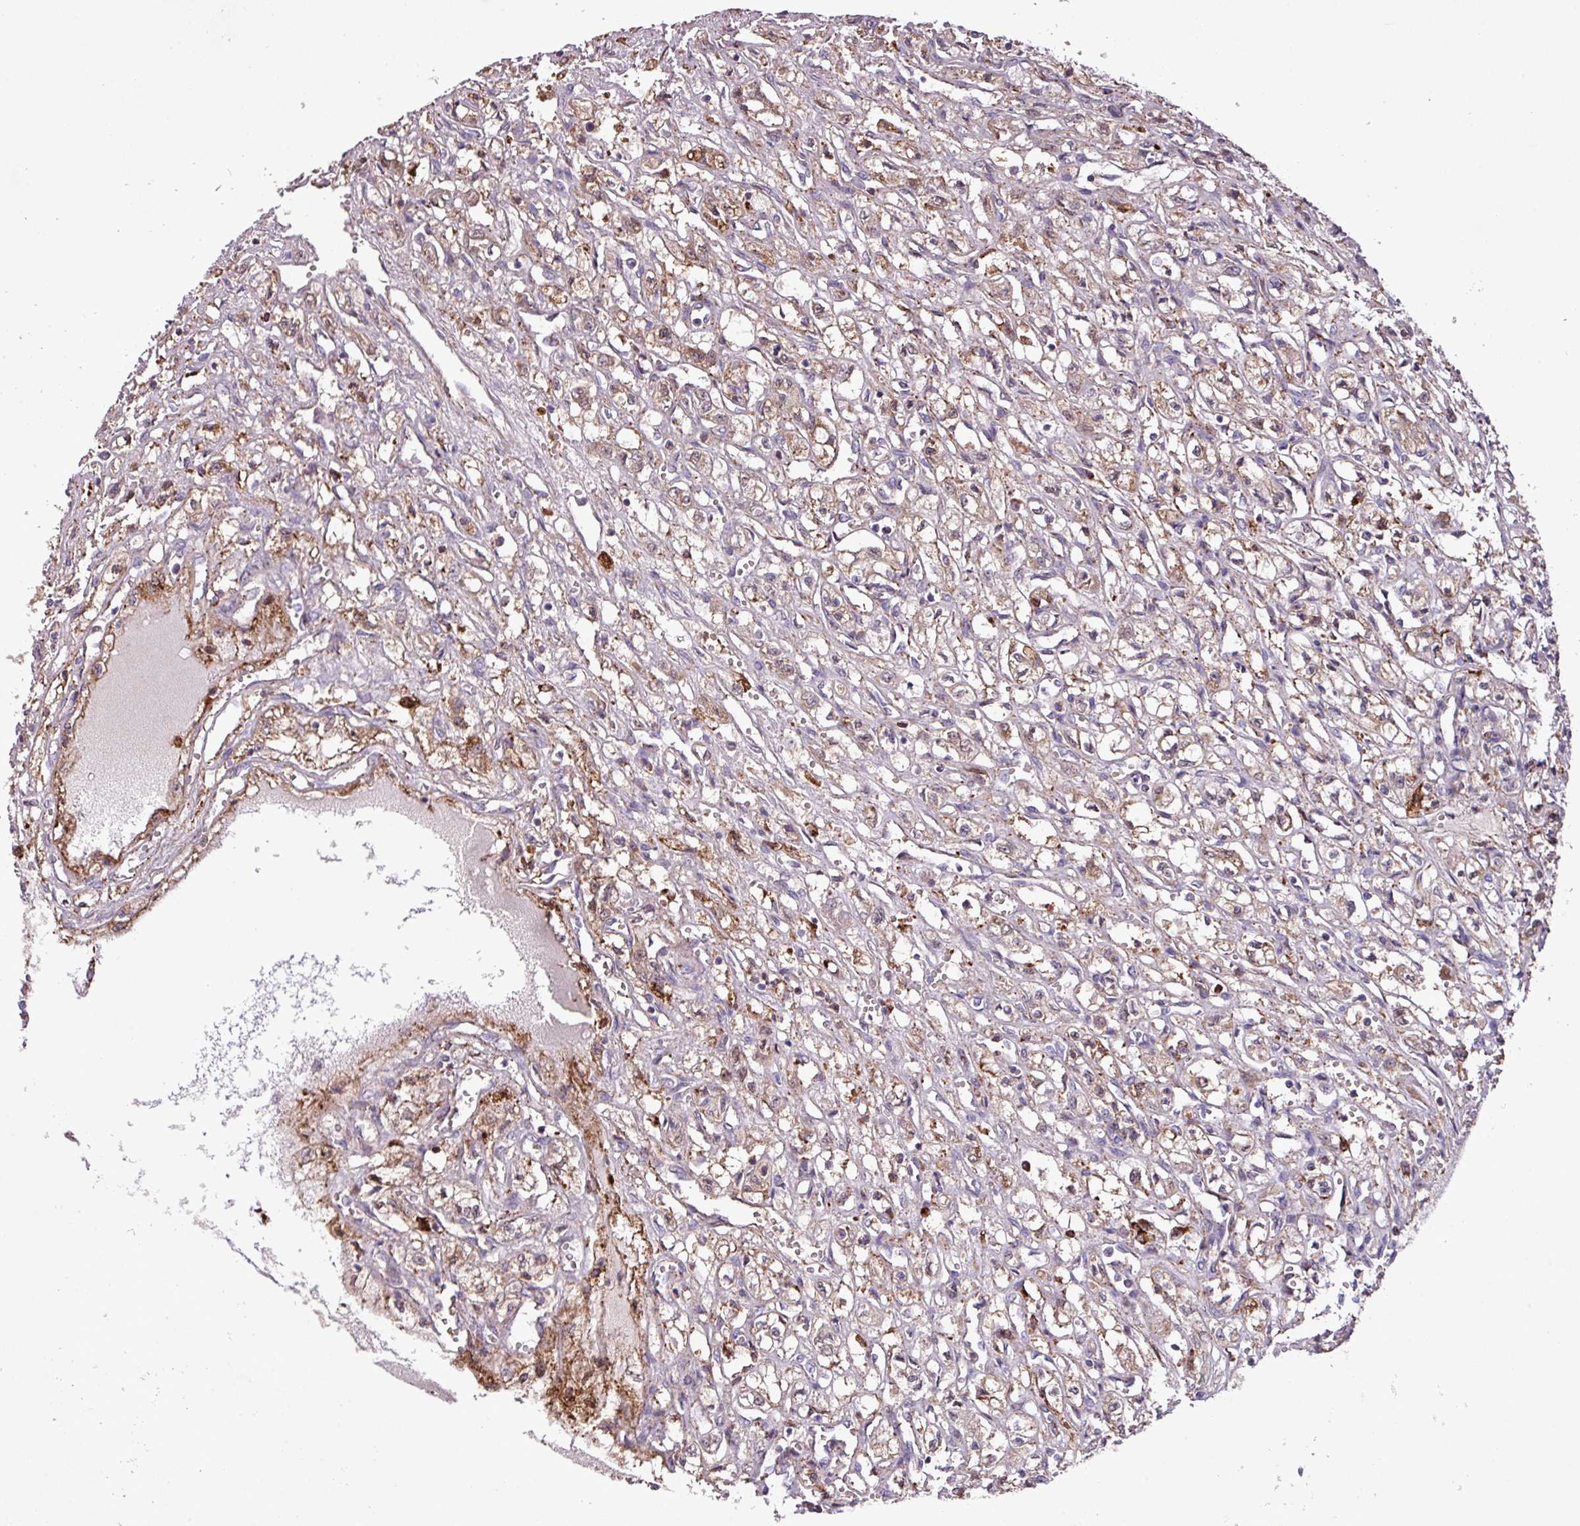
{"staining": {"intensity": "moderate", "quantity": "25%-75%", "location": "cytoplasmic/membranous"}, "tissue": "renal cancer", "cell_type": "Tumor cells", "image_type": "cancer", "snomed": [{"axis": "morphology", "description": "Adenocarcinoma, NOS"}, {"axis": "topography", "description": "Kidney"}], "caption": "Brown immunohistochemical staining in adenocarcinoma (renal) demonstrates moderate cytoplasmic/membranous staining in approximately 25%-75% of tumor cells. The staining was performed using DAB (3,3'-diaminobenzidine), with brown indicating positive protein expression. Nuclei are stained blue with hematoxylin.", "gene": "RPP25L", "patient": {"sex": "male", "age": 56}}